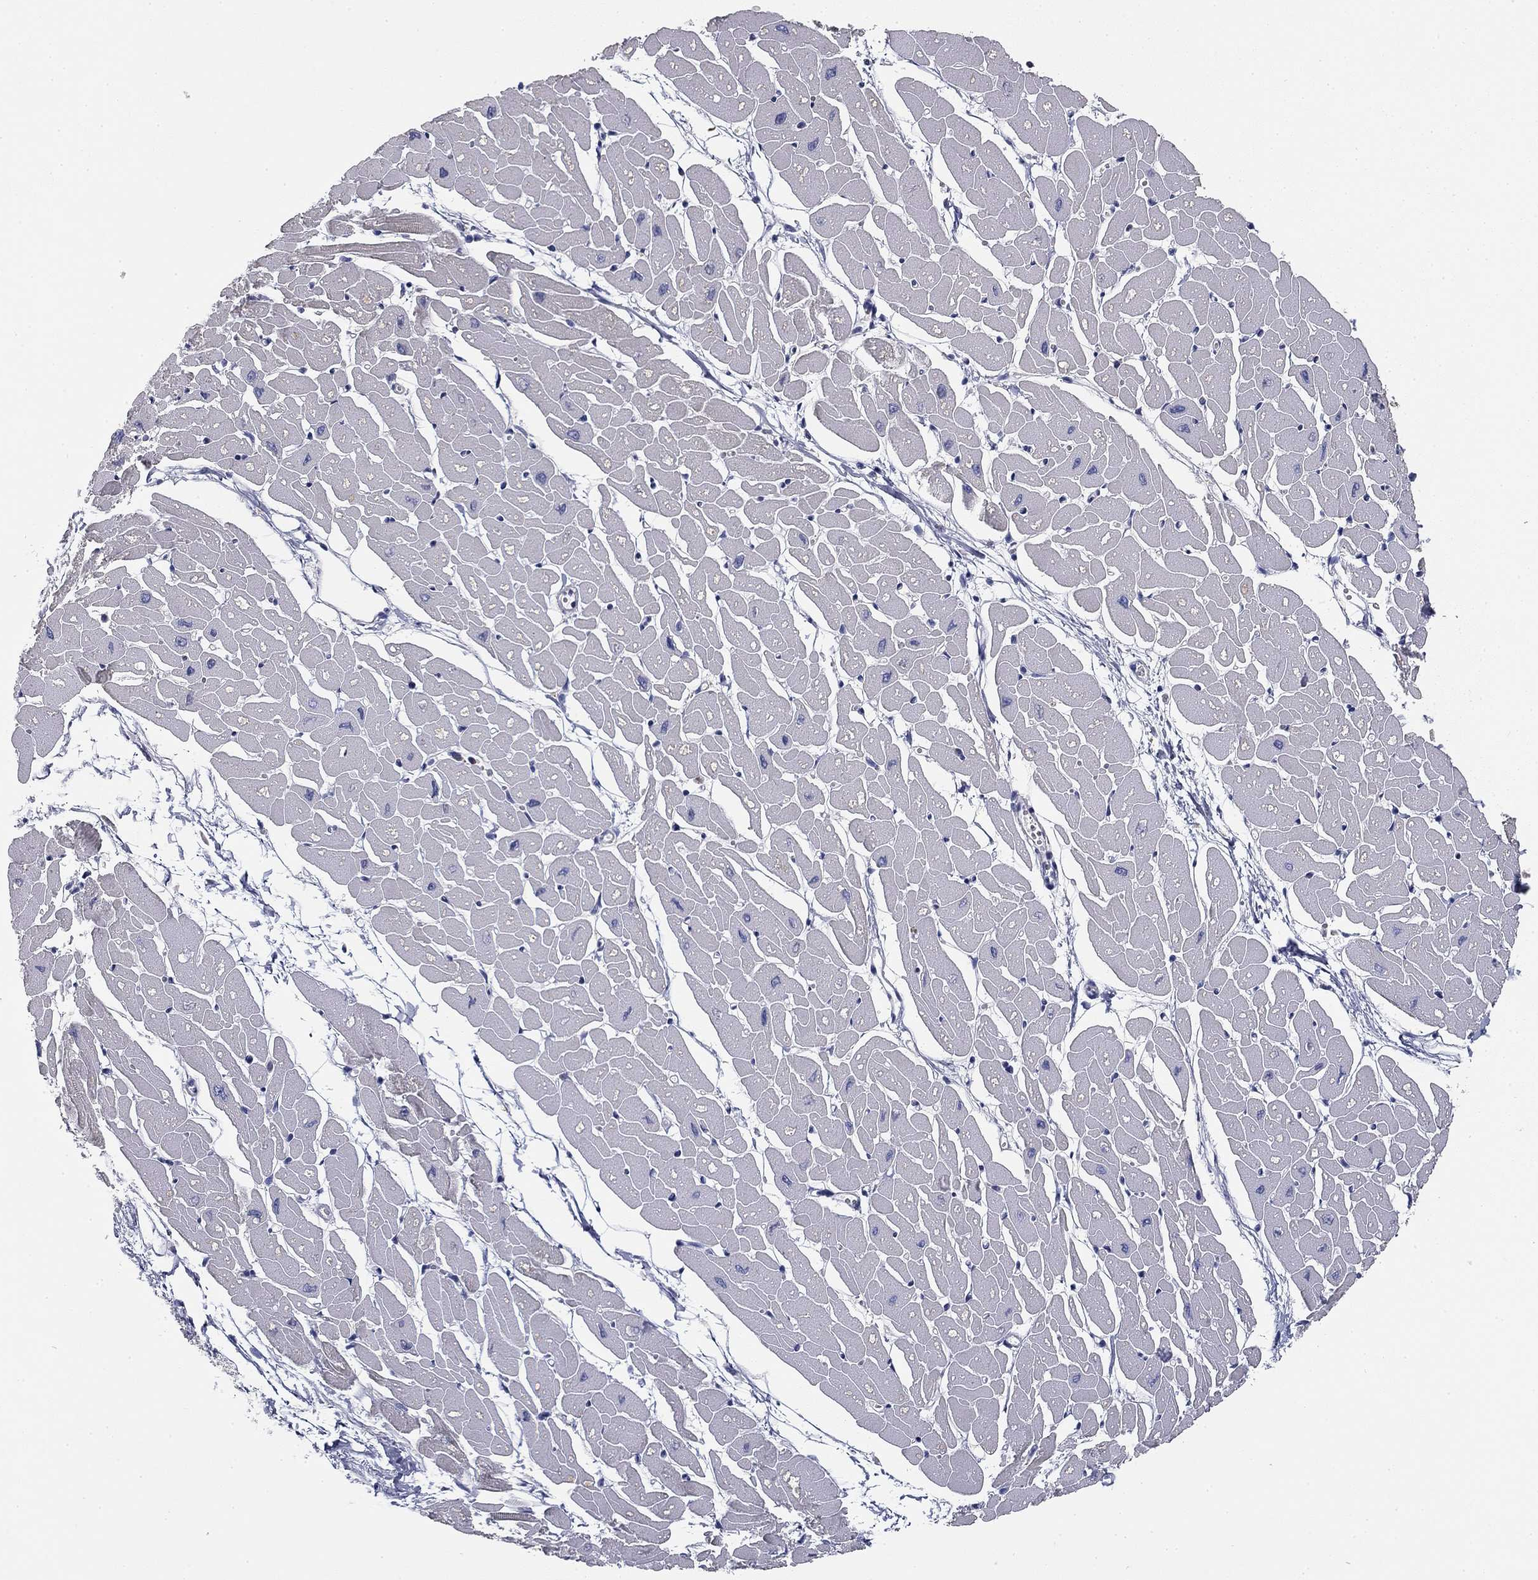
{"staining": {"intensity": "negative", "quantity": "none", "location": "none"}, "tissue": "heart muscle", "cell_type": "Cardiomyocytes", "image_type": "normal", "snomed": [{"axis": "morphology", "description": "Normal tissue, NOS"}, {"axis": "topography", "description": "Heart"}], "caption": "This histopathology image is of unremarkable heart muscle stained with immunohistochemistry (IHC) to label a protein in brown with the nuclei are counter-stained blue. There is no positivity in cardiomyocytes.", "gene": "SLC2A9", "patient": {"sex": "male", "age": 57}}